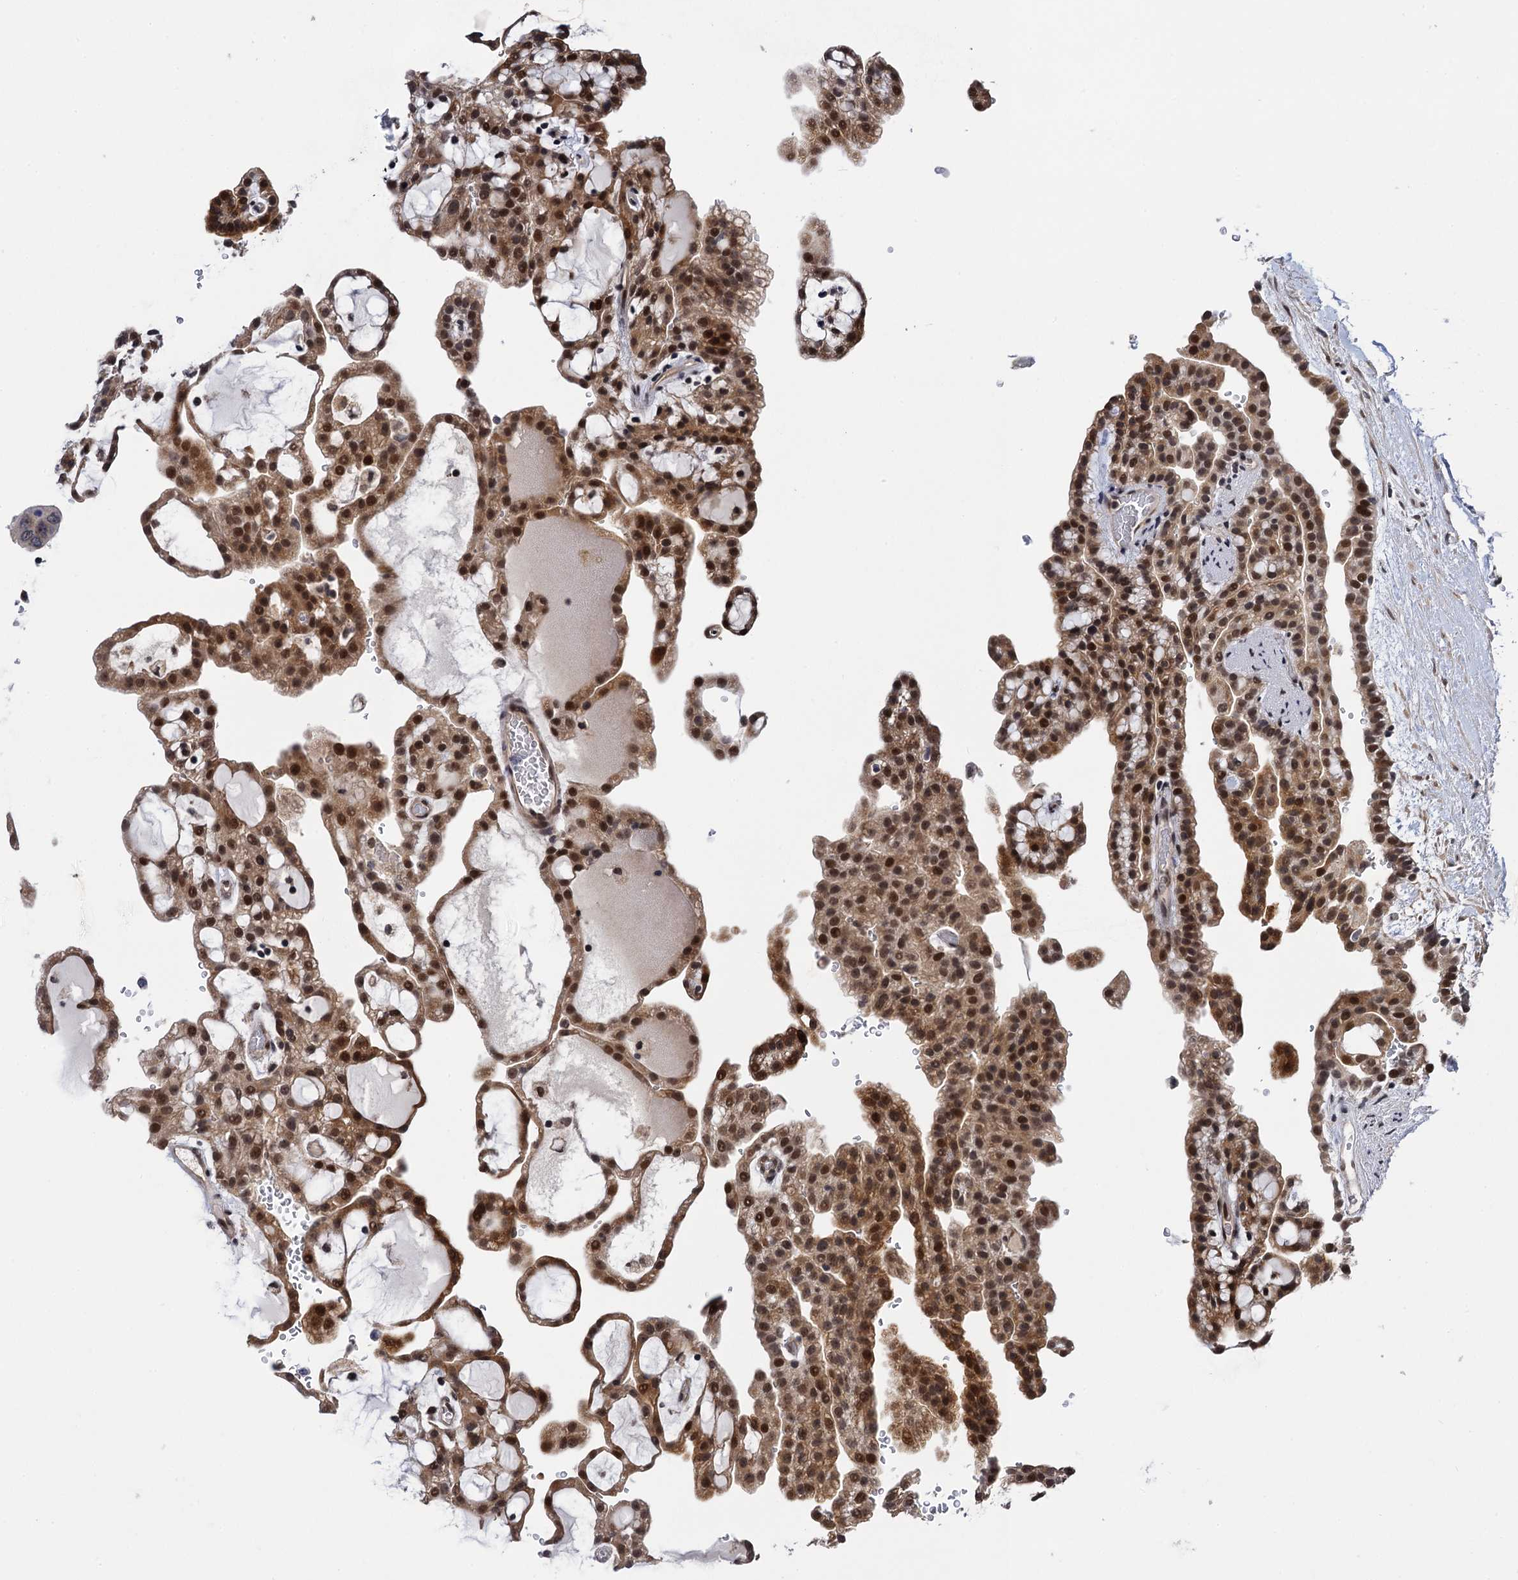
{"staining": {"intensity": "moderate", "quantity": ">75%", "location": "cytoplasmic/membranous,nuclear"}, "tissue": "renal cancer", "cell_type": "Tumor cells", "image_type": "cancer", "snomed": [{"axis": "morphology", "description": "Adenocarcinoma, NOS"}, {"axis": "topography", "description": "Kidney"}], "caption": "Protein staining displays moderate cytoplasmic/membranous and nuclear positivity in approximately >75% of tumor cells in renal cancer (adenocarcinoma). The staining was performed using DAB (3,3'-diaminobenzidine), with brown indicating positive protein expression. Nuclei are stained blue with hematoxylin.", "gene": "ZAR1L", "patient": {"sex": "male", "age": 63}}